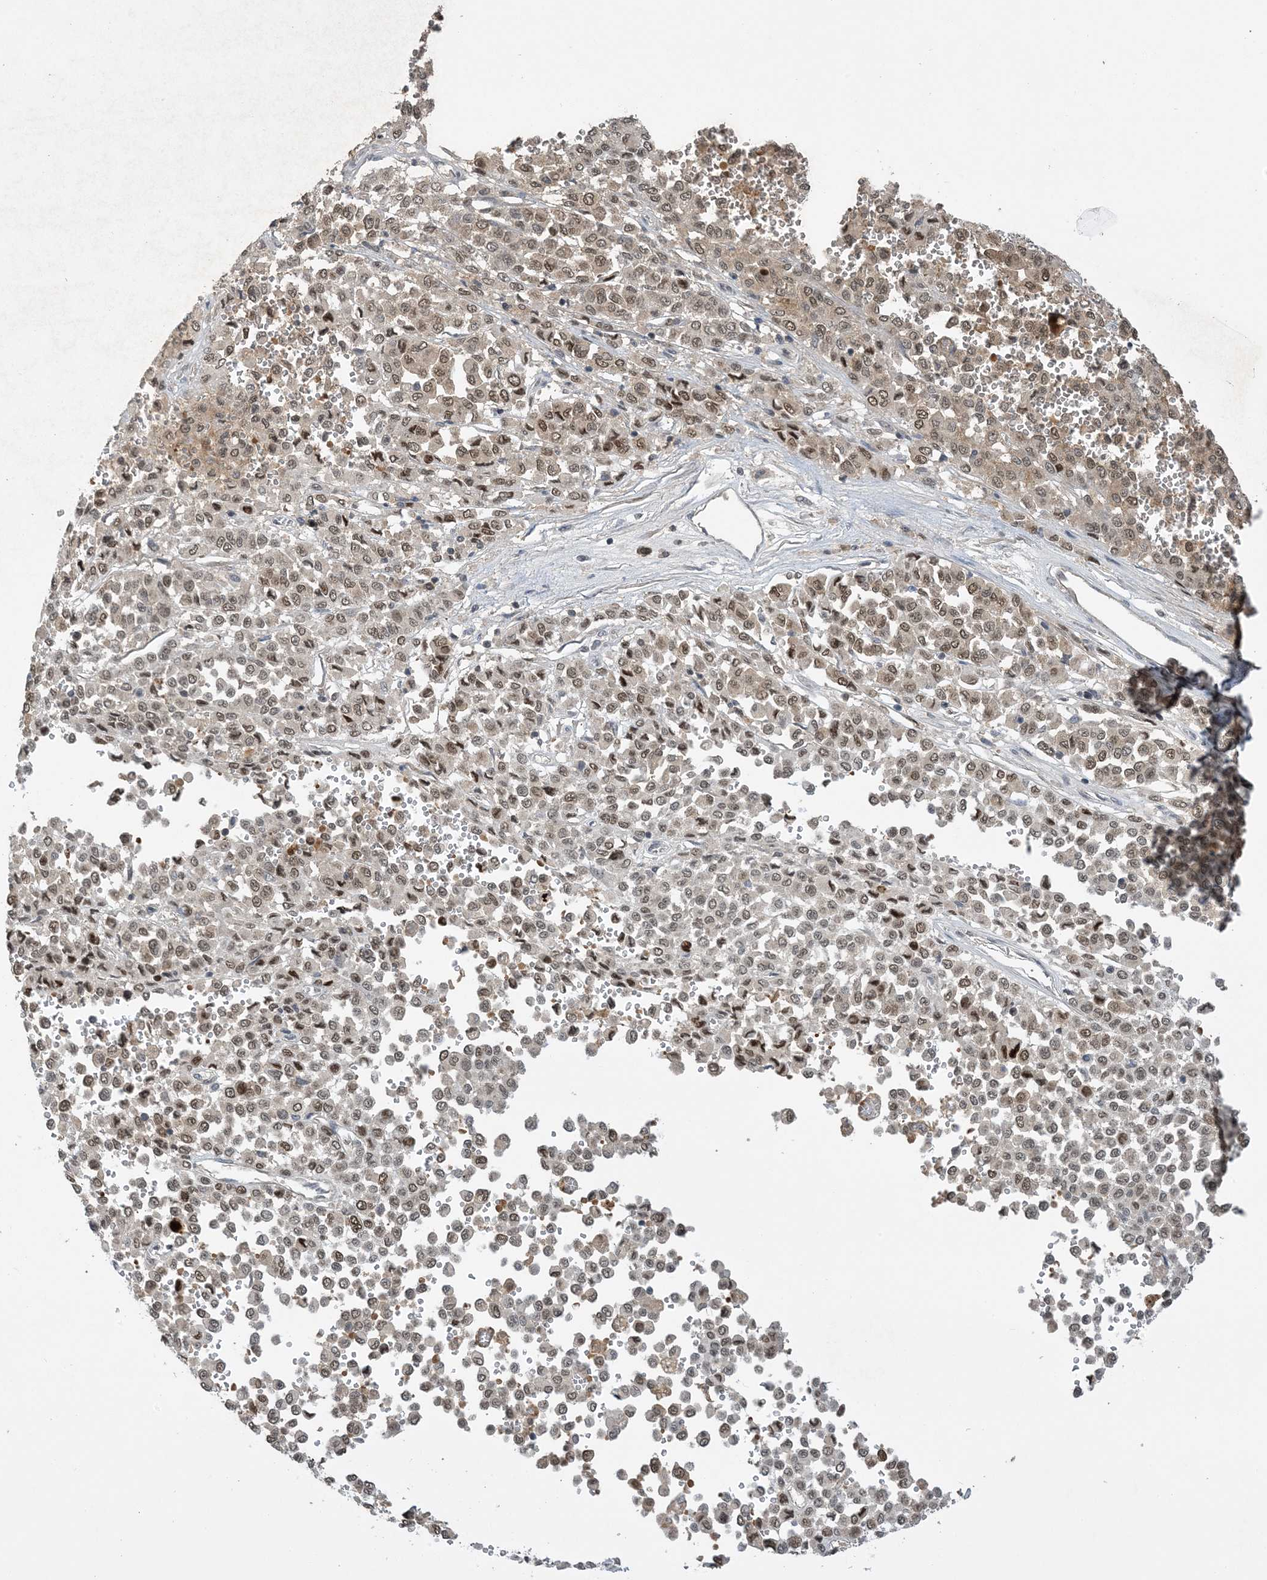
{"staining": {"intensity": "moderate", "quantity": ">75%", "location": "nuclear"}, "tissue": "melanoma", "cell_type": "Tumor cells", "image_type": "cancer", "snomed": [{"axis": "morphology", "description": "Malignant melanoma, Metastatic site"}, {"axis": "topography", "description": "Pancreas"}], "caption": "About >75% of tumor cells in melanoma exhibit moderate nuclear protein staining as visualized by brown immunohistochemical staining.", "gene": "ACYP2", "patient": {"sex": "female", "age": 30}}